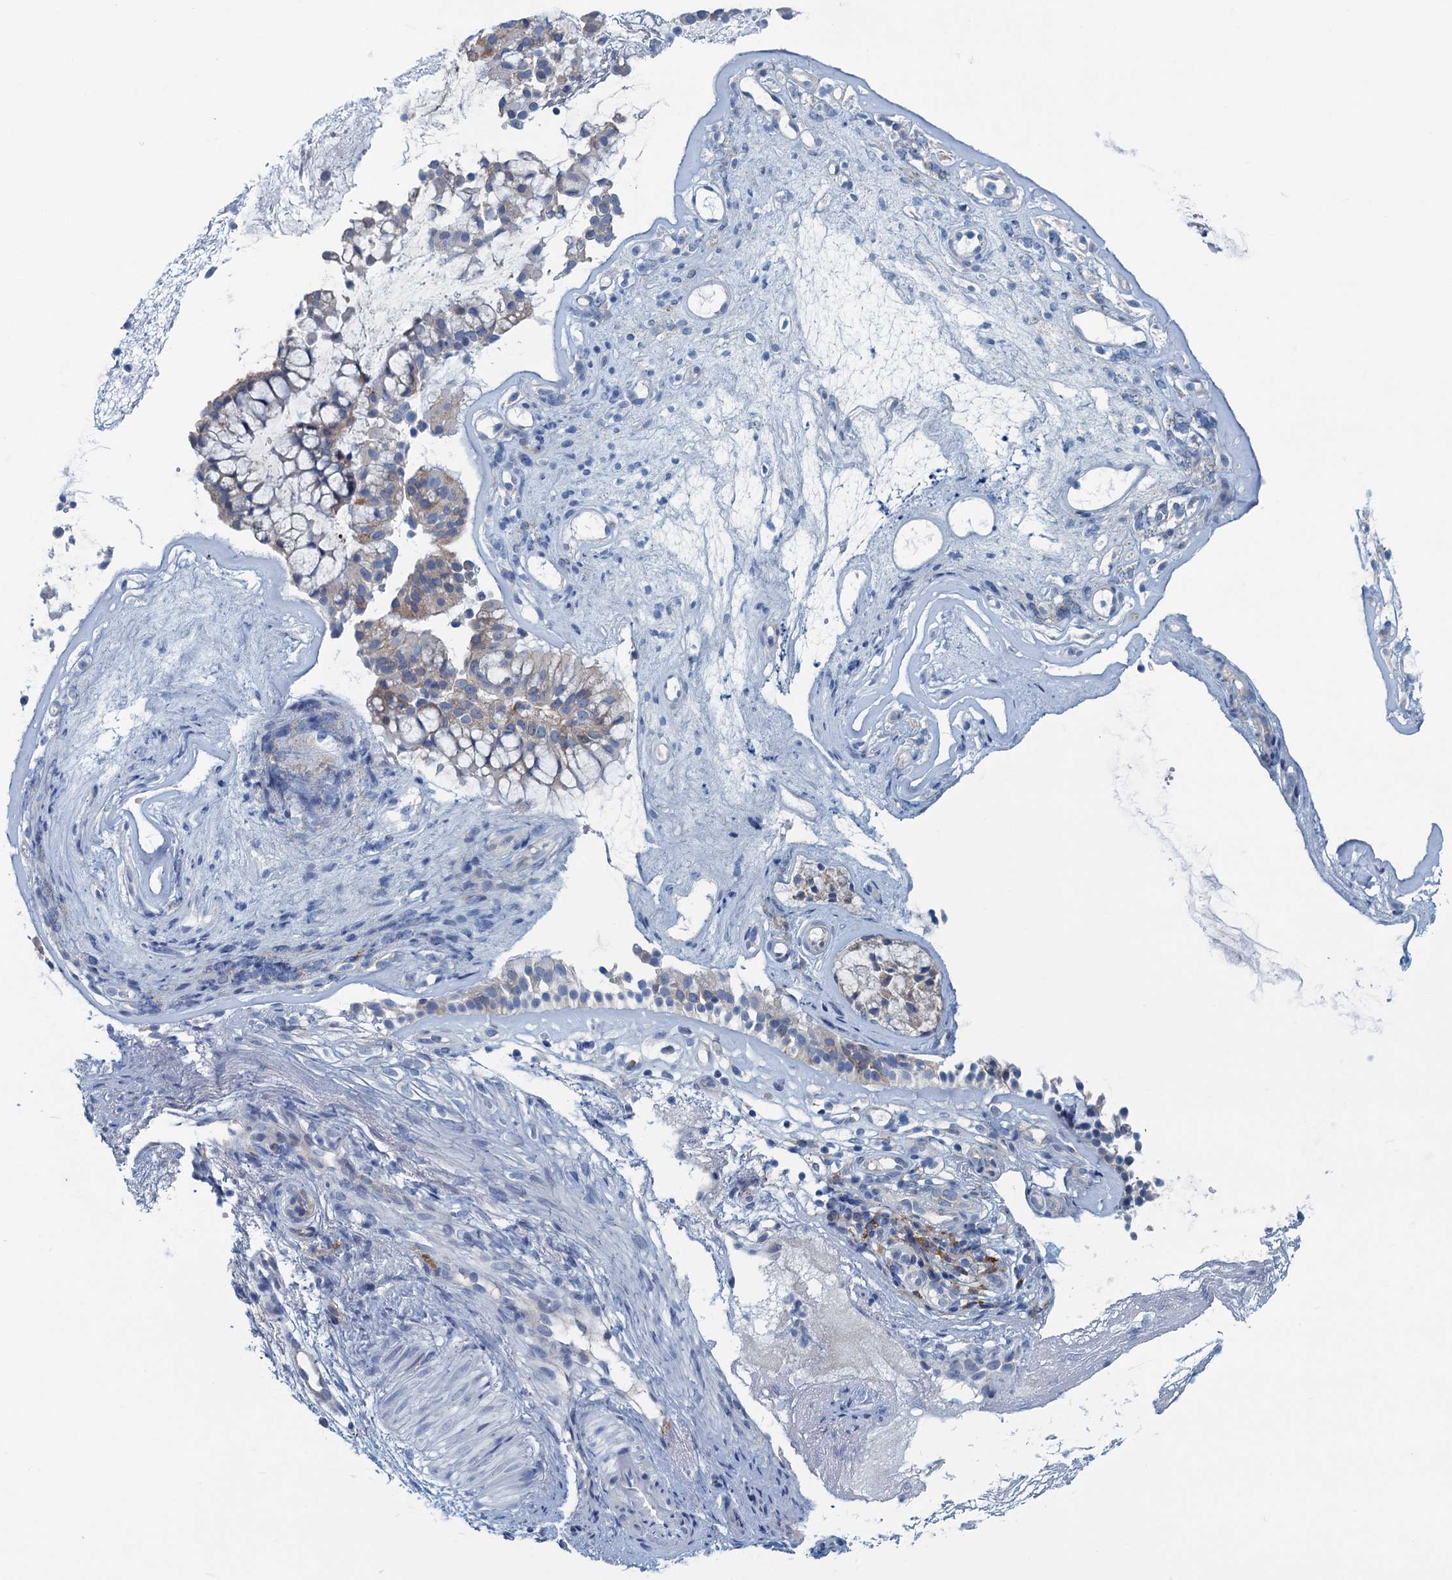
{"staining": {"intensity": "weak", "quantity": "25%-75%", "location": "cytoplasmic/membranous"}, "tissue": "nasopharynx", "cell_type": "Respiratory epithelial cells", "image_type": "normal", "snomed": [{"axis": "morphology", "description": "Normal tissue, NOS"}, {"axis": "topography", "description": "Nasopharynx"}], "caption": "DAB (3,3'-diaminobenzidine) immunohistochemical staining of normal human nasopharynx exhibits weak cytoplasmic/membranous protein staining in approximately 25%-75% of respiratory epithelial cells.", "gene": "MYDGF", "patient": {"sex": "female", "age": 39}}